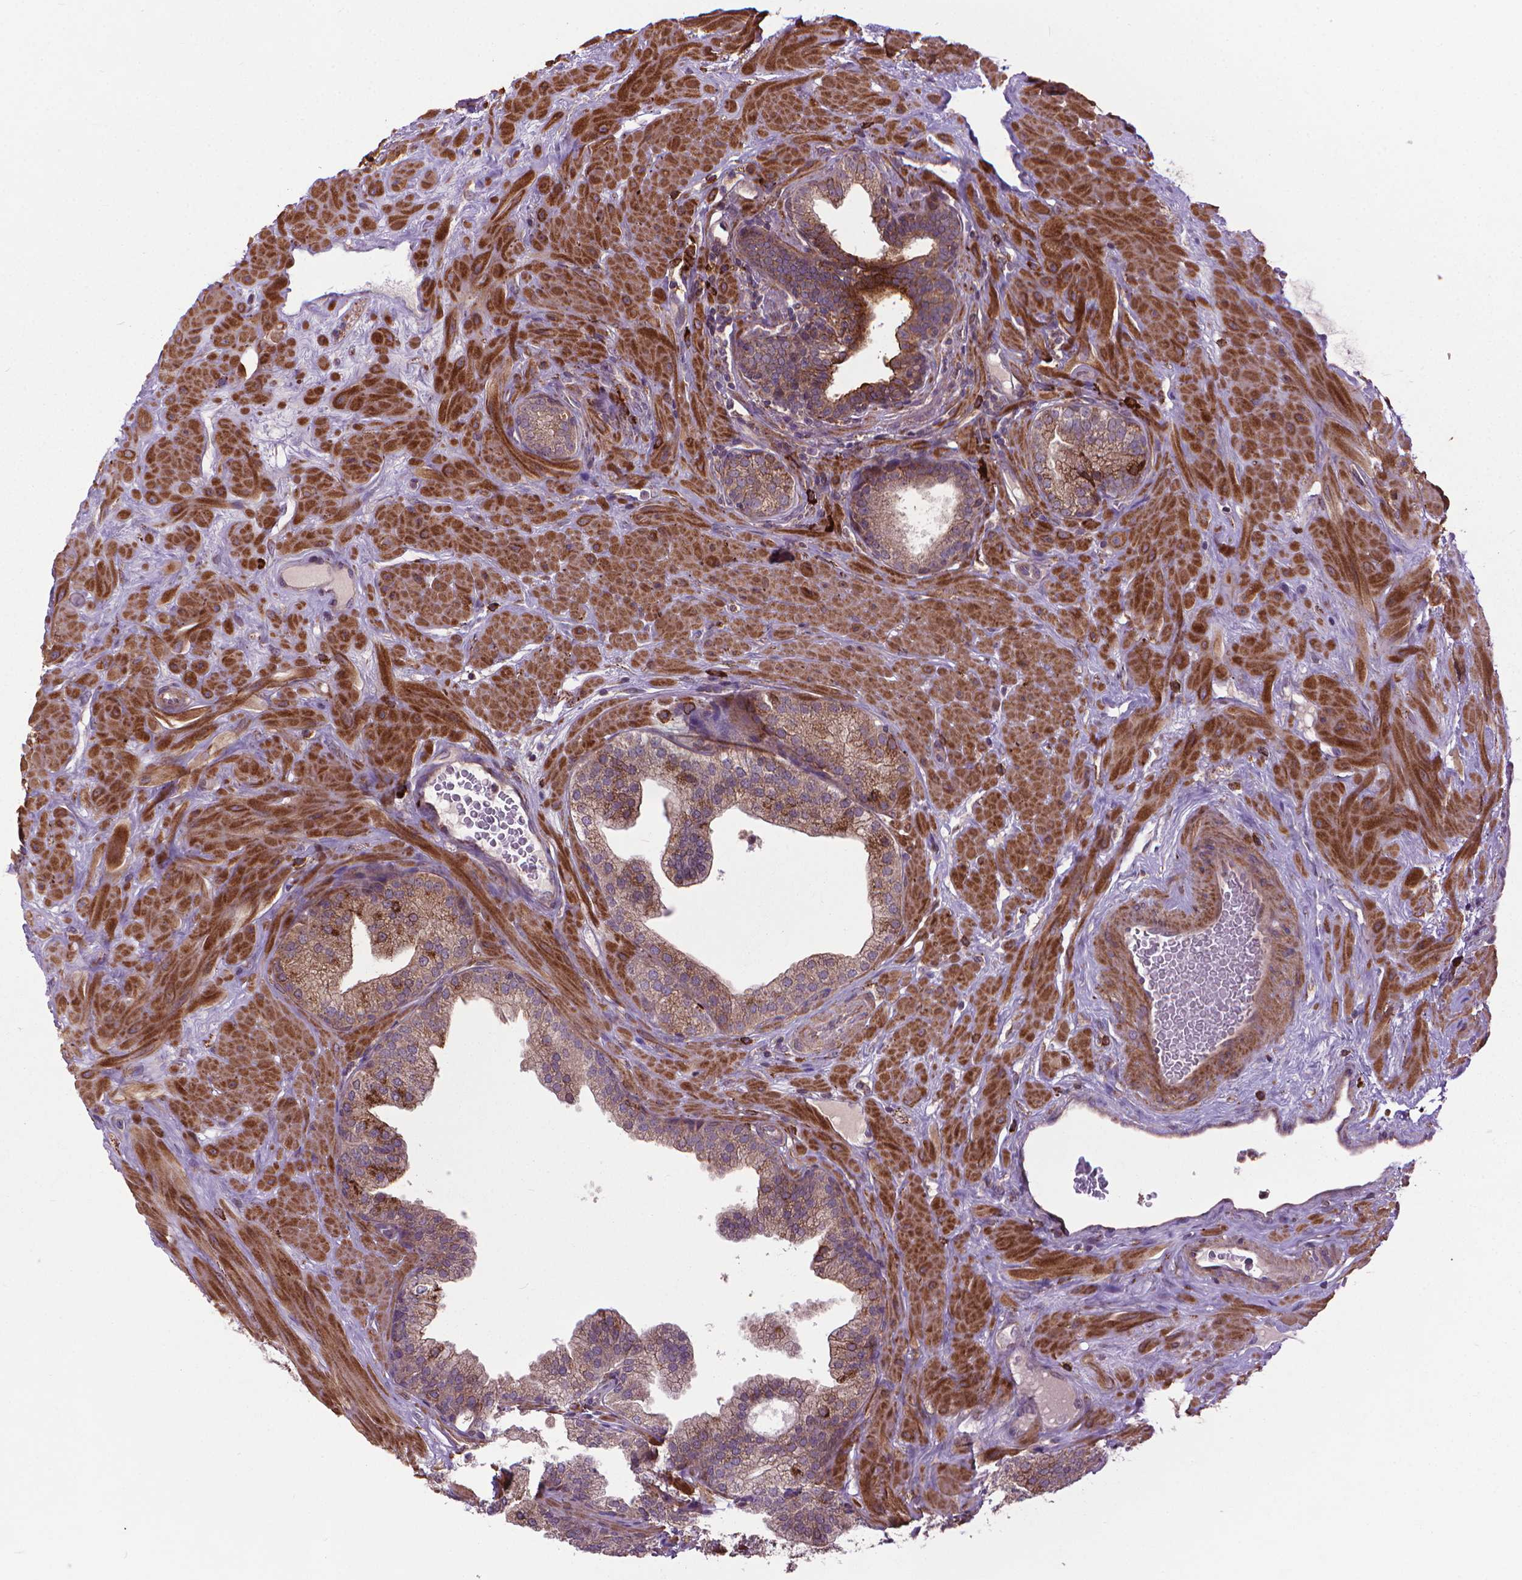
{"staining": {"intensity": "moderate", "quantity": ">75%", "location": "cytoplasmic/membranous"}, "tissue": "prostate", "cell_type": "Glandular cells", "image_type": "normal", "snomed": [{"axis": "morphology", "description": "Normal tissue, NOS"}, {"axis": "topography", "description": "Prostate"}], "caption": "Protein analysis of normal prostate exhibits moderate cytoplasmic/membranous staining in approximately >75% of glandular cells. The staining was performed using DAB, with brown indicating positive protein expression. Nuclei are stained blue with hematoxylin.", "gene": "MYH14", "patient": {"sex": "male", "age": 37}}